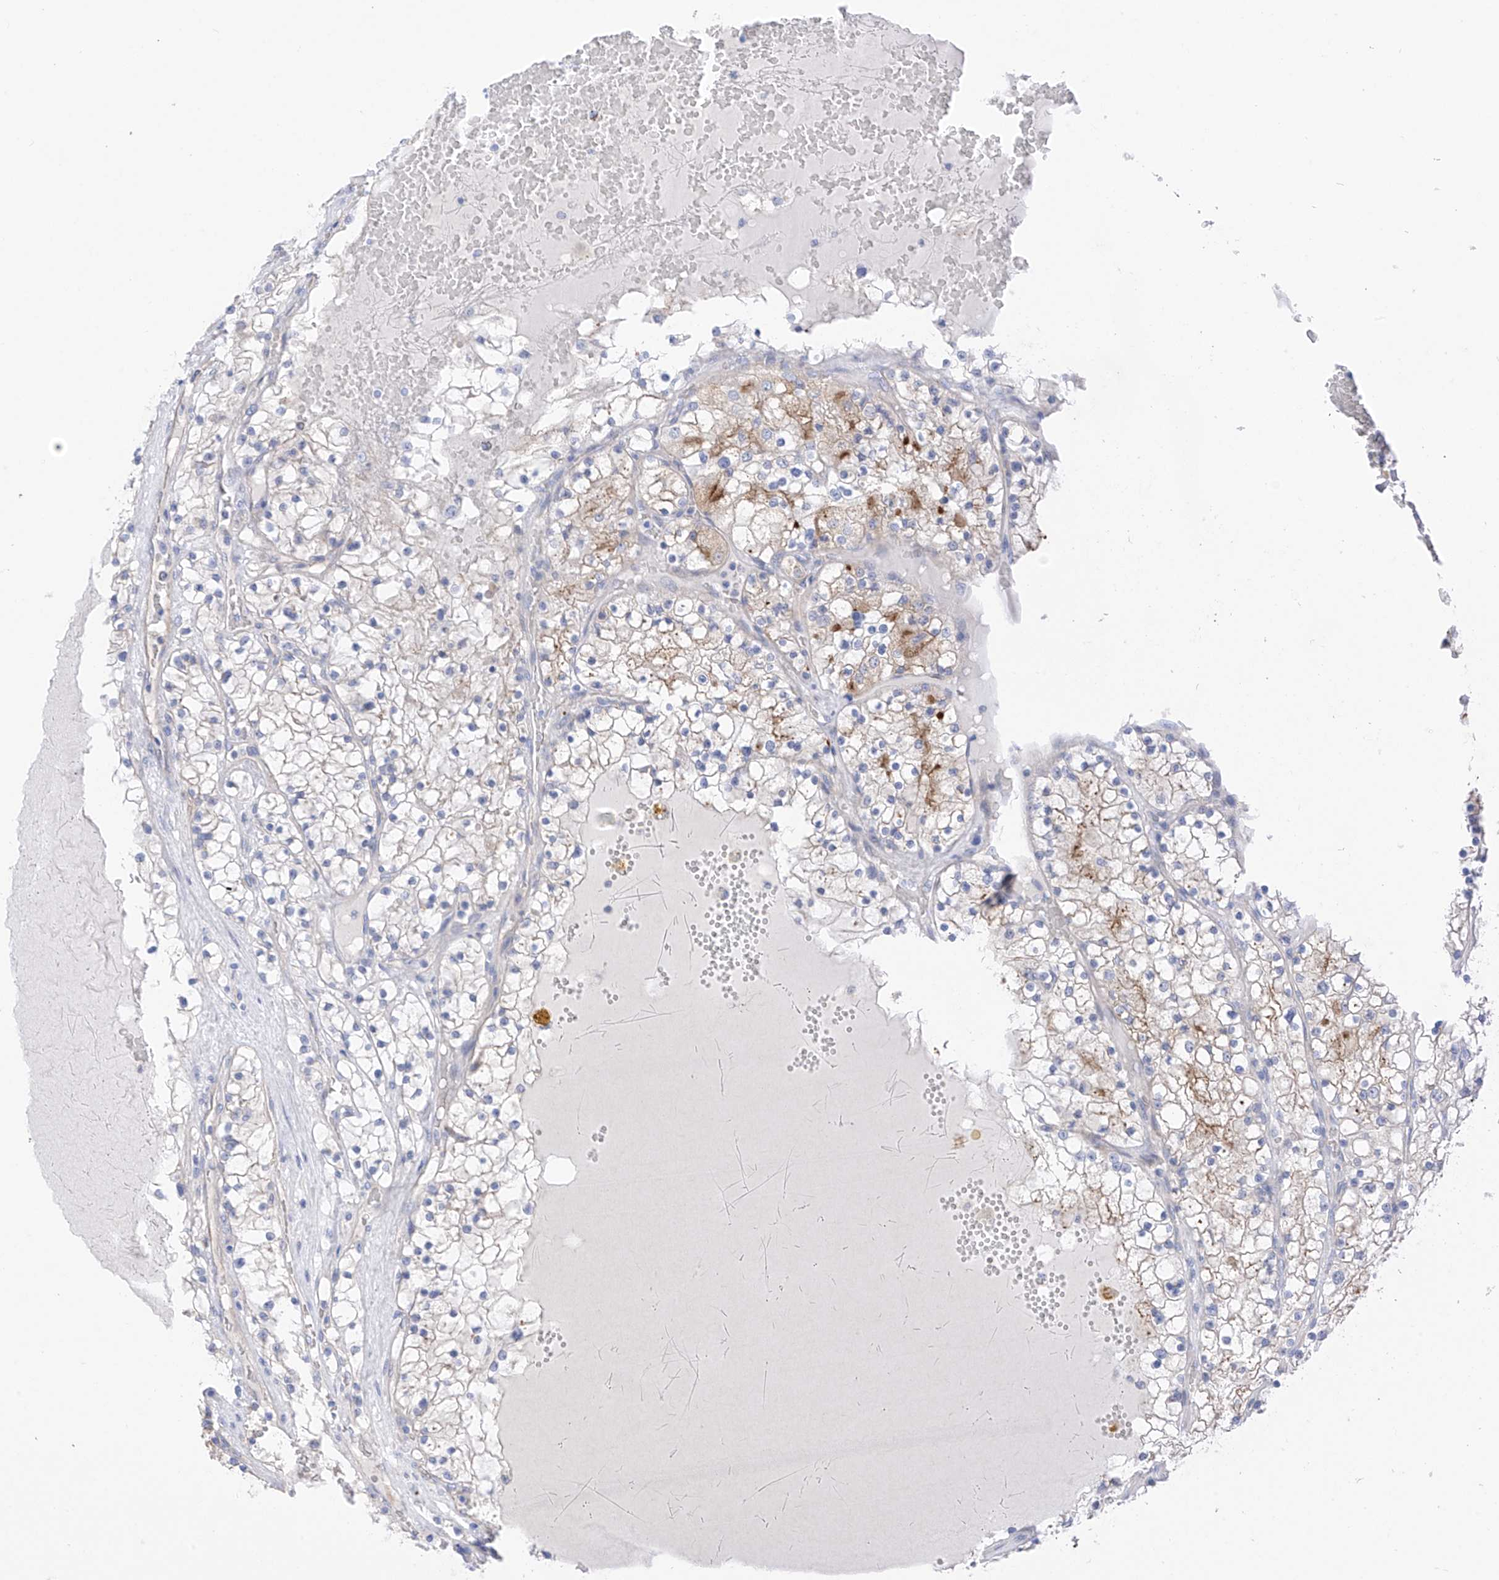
{"staining": {"intensity": "moderate", "quantity": "<25%", "location": "cytoplasmic/membranous"}, "tissue": "renal cancer", "cell_type": "Tumor cells", "image_type": "cancer", "snomed": [{"axis": "morphology", "description": "Normal tissue, NOS"}, {"axis": "morphology", "description": "Adenocarcinoma, NOS"}, {"axis": "topography", "description": "Kidney"}], "caption": "Immunohistochemical staining of renal cancer reveals moderate cytoplasmic/membranous protein positivity in about <25% of tumor cells.", "gene": "ITGA9", "patient": {"sex": "male", "age": 68}}